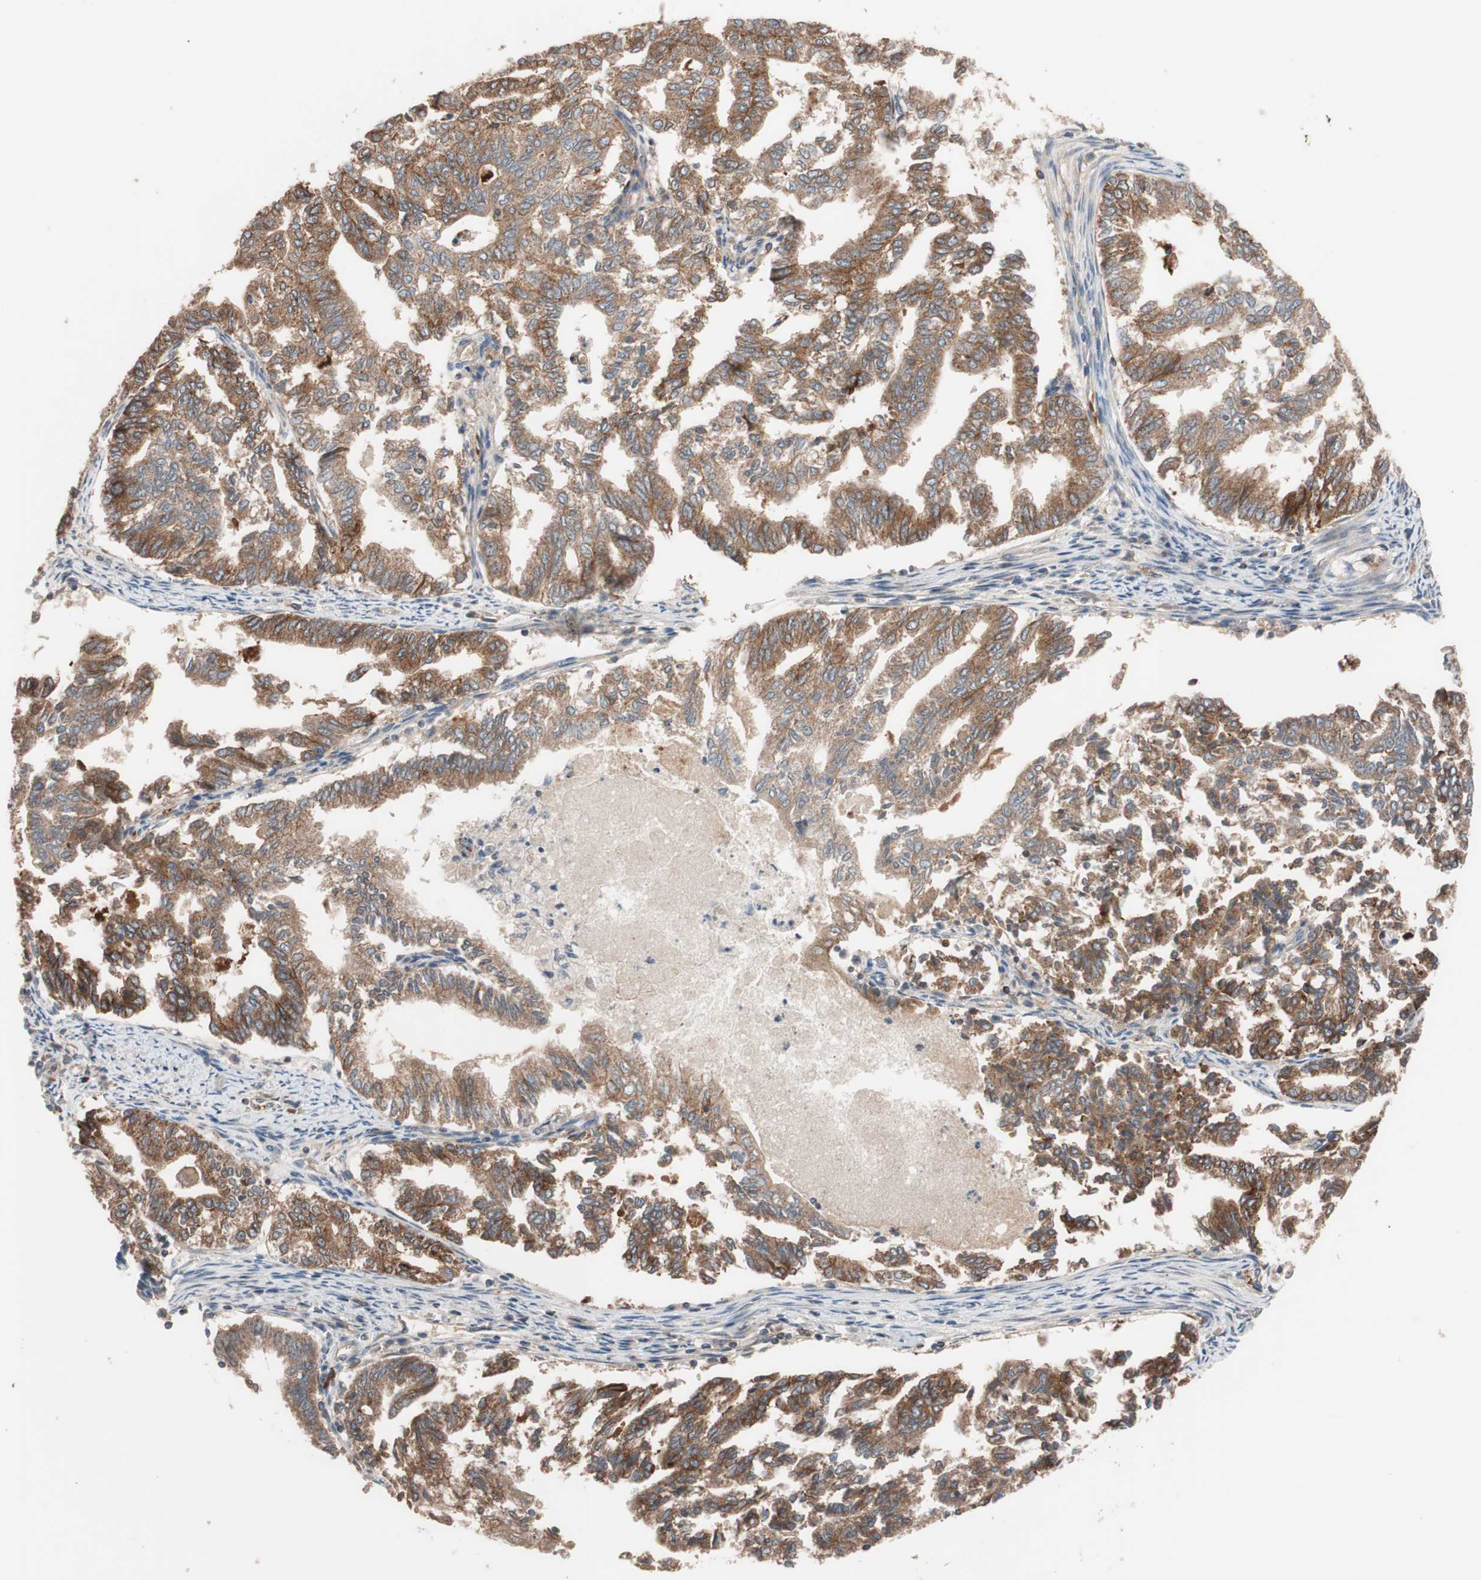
{"staining": {"intensity": "moderate", "quantity": ">75%", "location": "cytoplasmic/membranous"}, "tissue": "endometrial cancer", "cell_type": "Tumor cells", "image_type": "cancer", "snomed": [{"axis": "morphology", "description": "Adenocarcinoma, NOS"}, {"axis": "topography", "description": "Endometrium"}], "caption": "Moderate cytoplasmic/membranous protein positivity is seen in approximately >75% of tumor cells in endometrial cancer (adenocarcinoma).", "gene": "SDC4", "patient": {"sex": "female", "age": 79}}